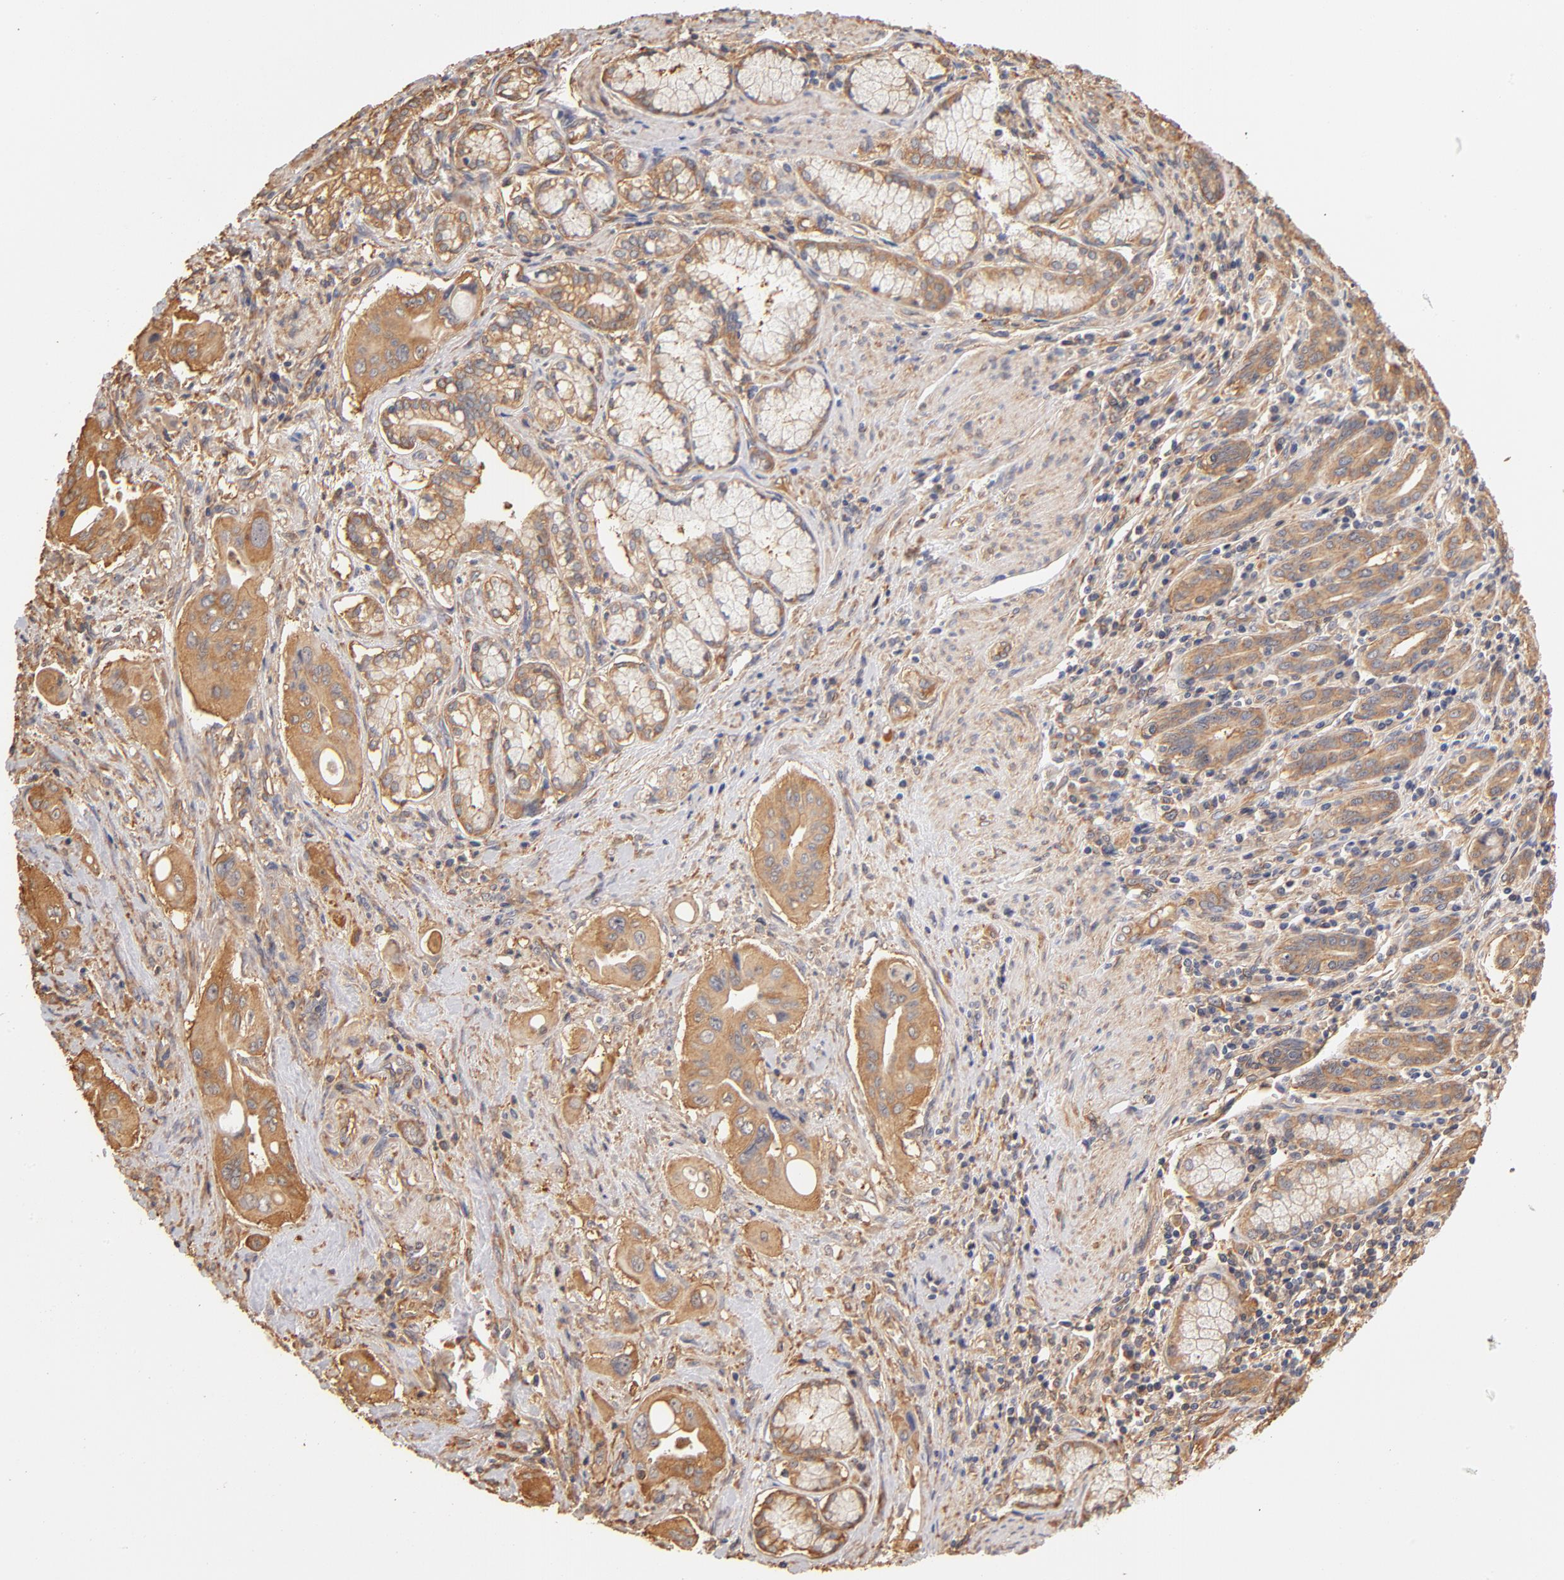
{"staining": {"intensity": "moderate", "quantity": ">75%", "location": "cytoplasmic/membranous"}, "tissue": "pancreatic cancer", "cell_type": "Tumor cells", "image_type": "cancer", "snomed": [{"axis": "morphology", "description": "Adenocarcinoma, NOS"}, {"axis": "topography", "description": "Pancreas"}], "caption": "This is a histology image of IHC staining of adenocarcinoma (pancreatic), which shows moderate expression in the cytoplasmic/membranous of tumor cells.", "gene": "FCMR", "patient": {"sex": "male", "age": 77}}